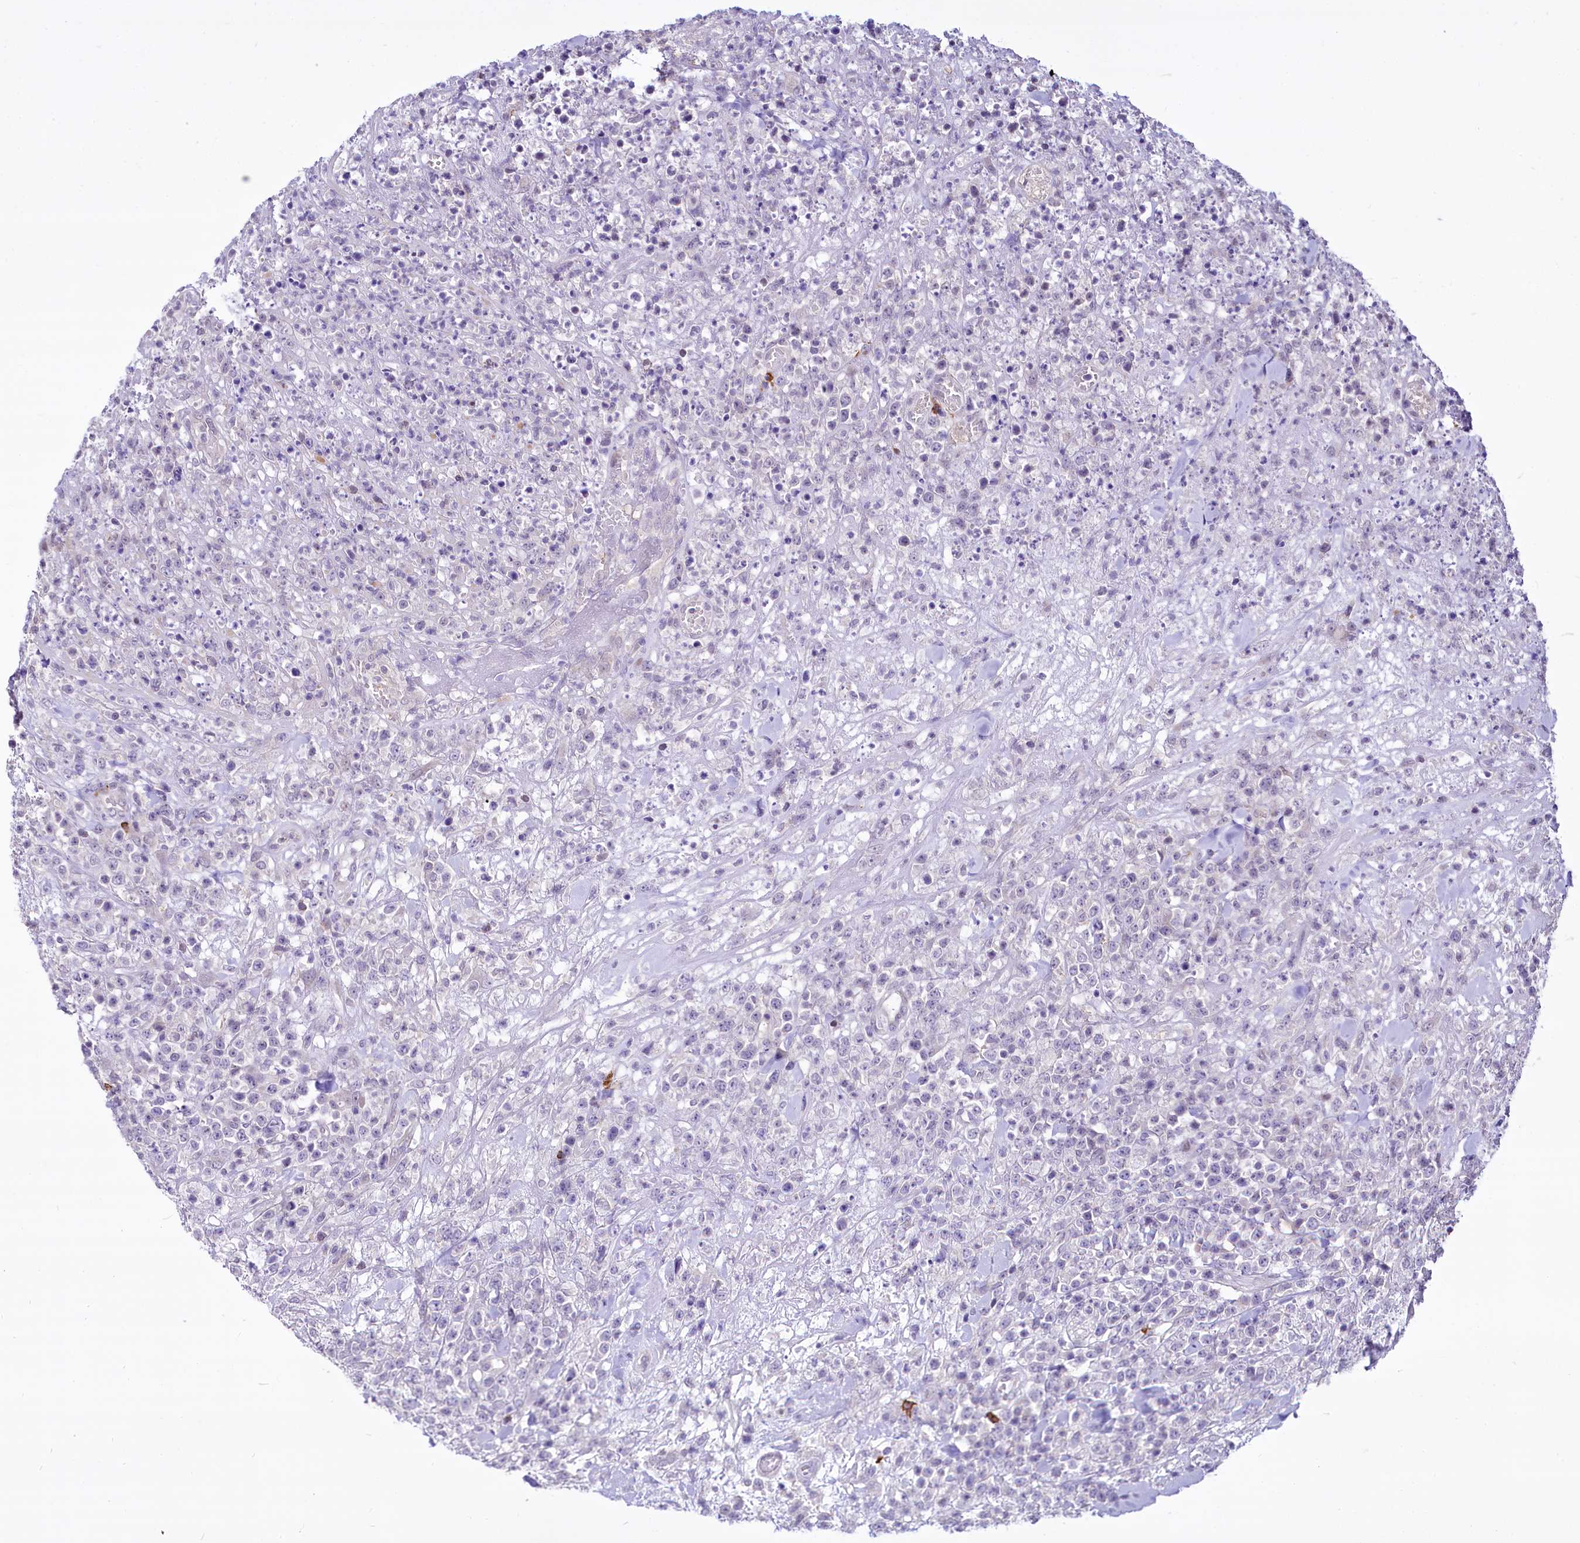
{"staining": {"intensity": "negative", "quantity": "none", "location": "none"}, "tissue": "lymphoma", "cell_type": "Tumor cells", "image_type": "cancer", "snomed": [{"axis": "morphology", "description": "Malignant lymphoma, non-Hodgkin's type, High grade"}, {"axis": "topography", "description": "Colon"}], "caption": "Lymphoma stained for a protein using immunohistochemistry displays no staining tumor cells.", "gene": "BANK1", "patient": {"sex": "female", "age": 53}}